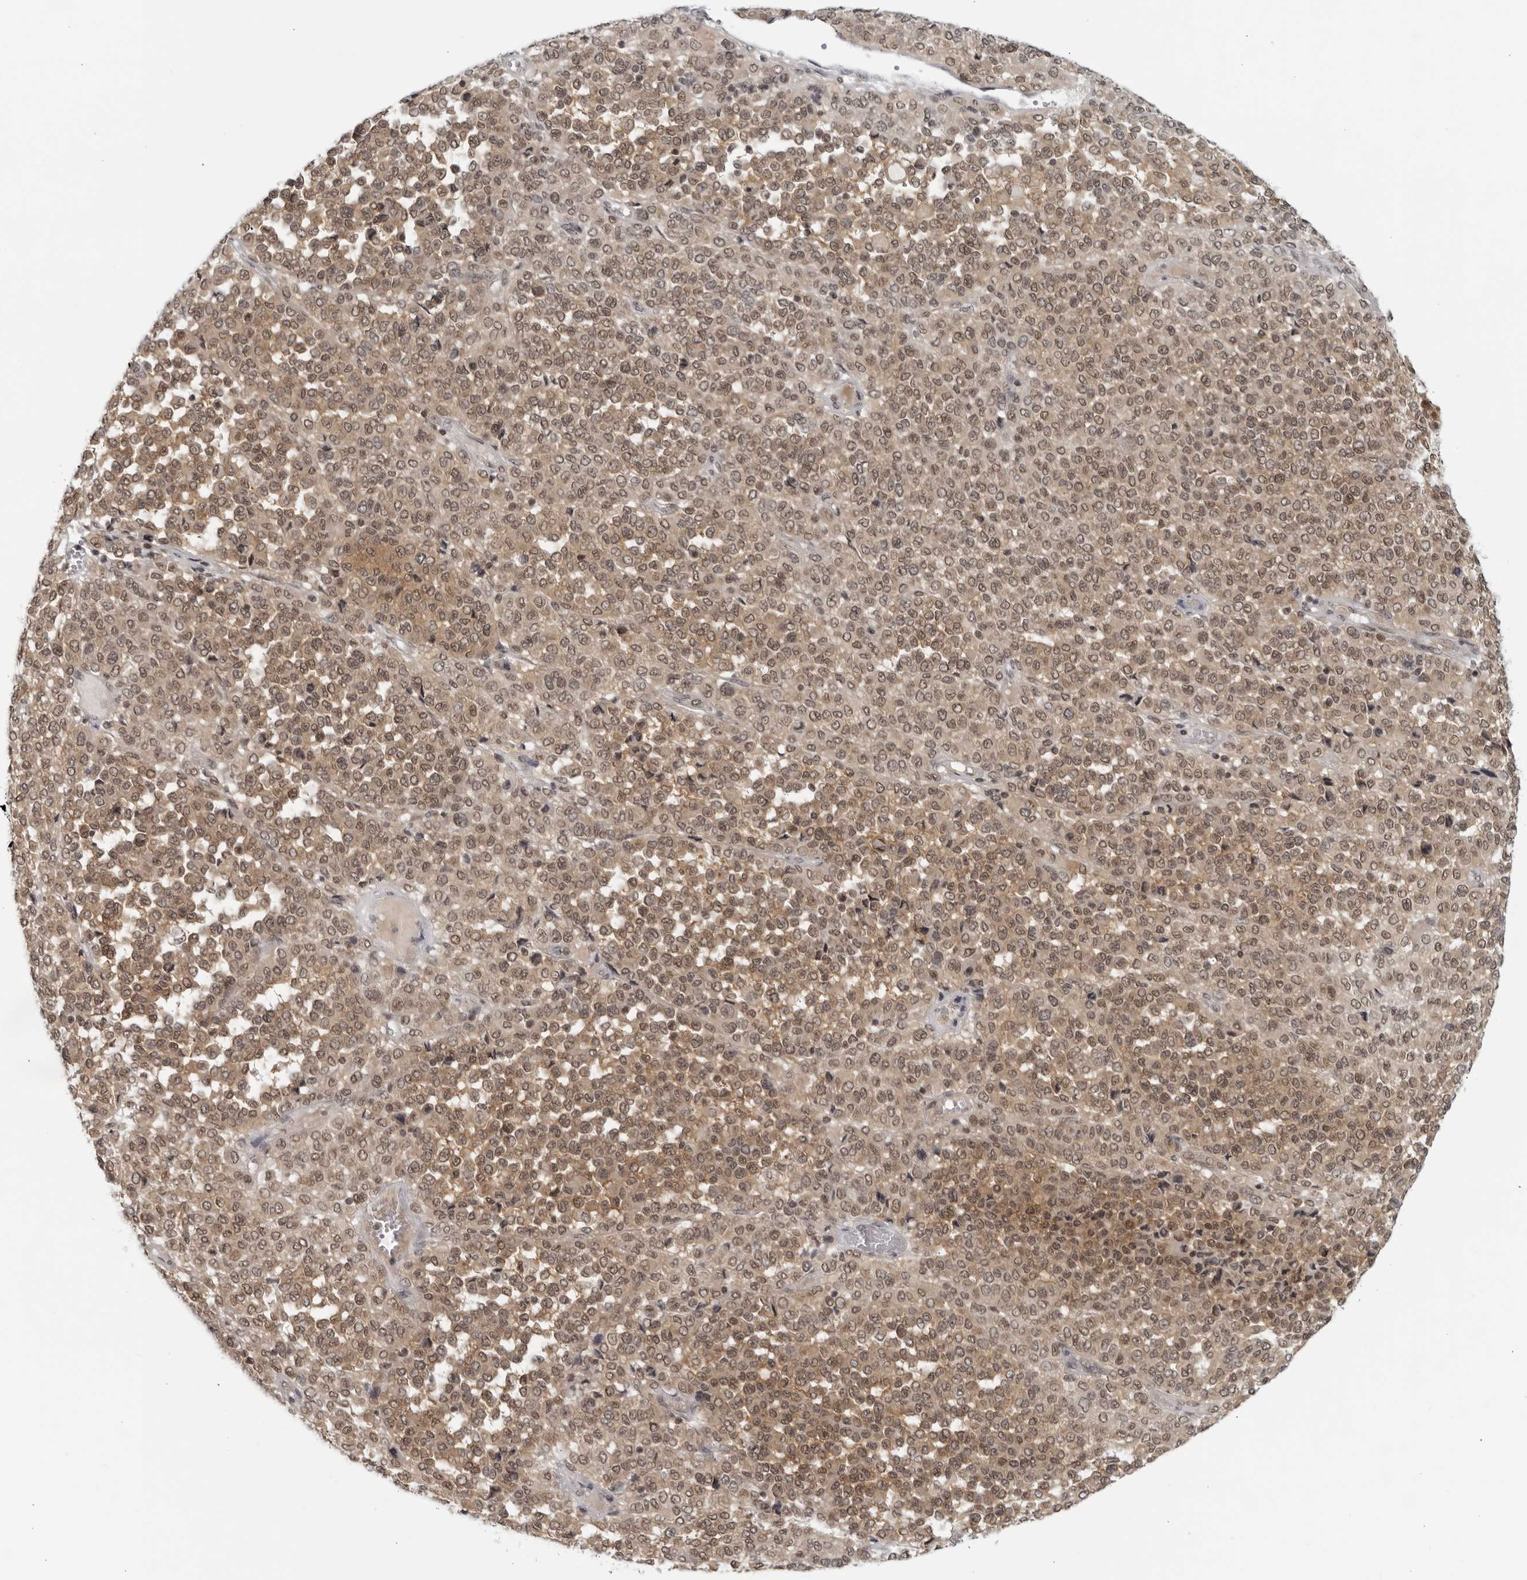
{"staining": {"intensity": "moderate", "quantity": ">75%", "location": "cytoplasmic/membranous,nuclear"}, "tissue": "melanoma", "cell_type": "Tumor cells", "image_type": "cancer", "snomed": [{"axis": "morphology", "description": "Malignant melanoma, Metastatic site"}, {"axis": "topography", "description": "Pancreas"}], "caption": "This photomicrograph demonstrates immunohistochemistry staining of human malignant melanoma (metastatic site), with medium moderate cytoplasmic/membranous and nuclear positivity in about >75% of tumor cells.", "gene": "CC2D1B", "patient": {"sex": "female", "age": 30}}